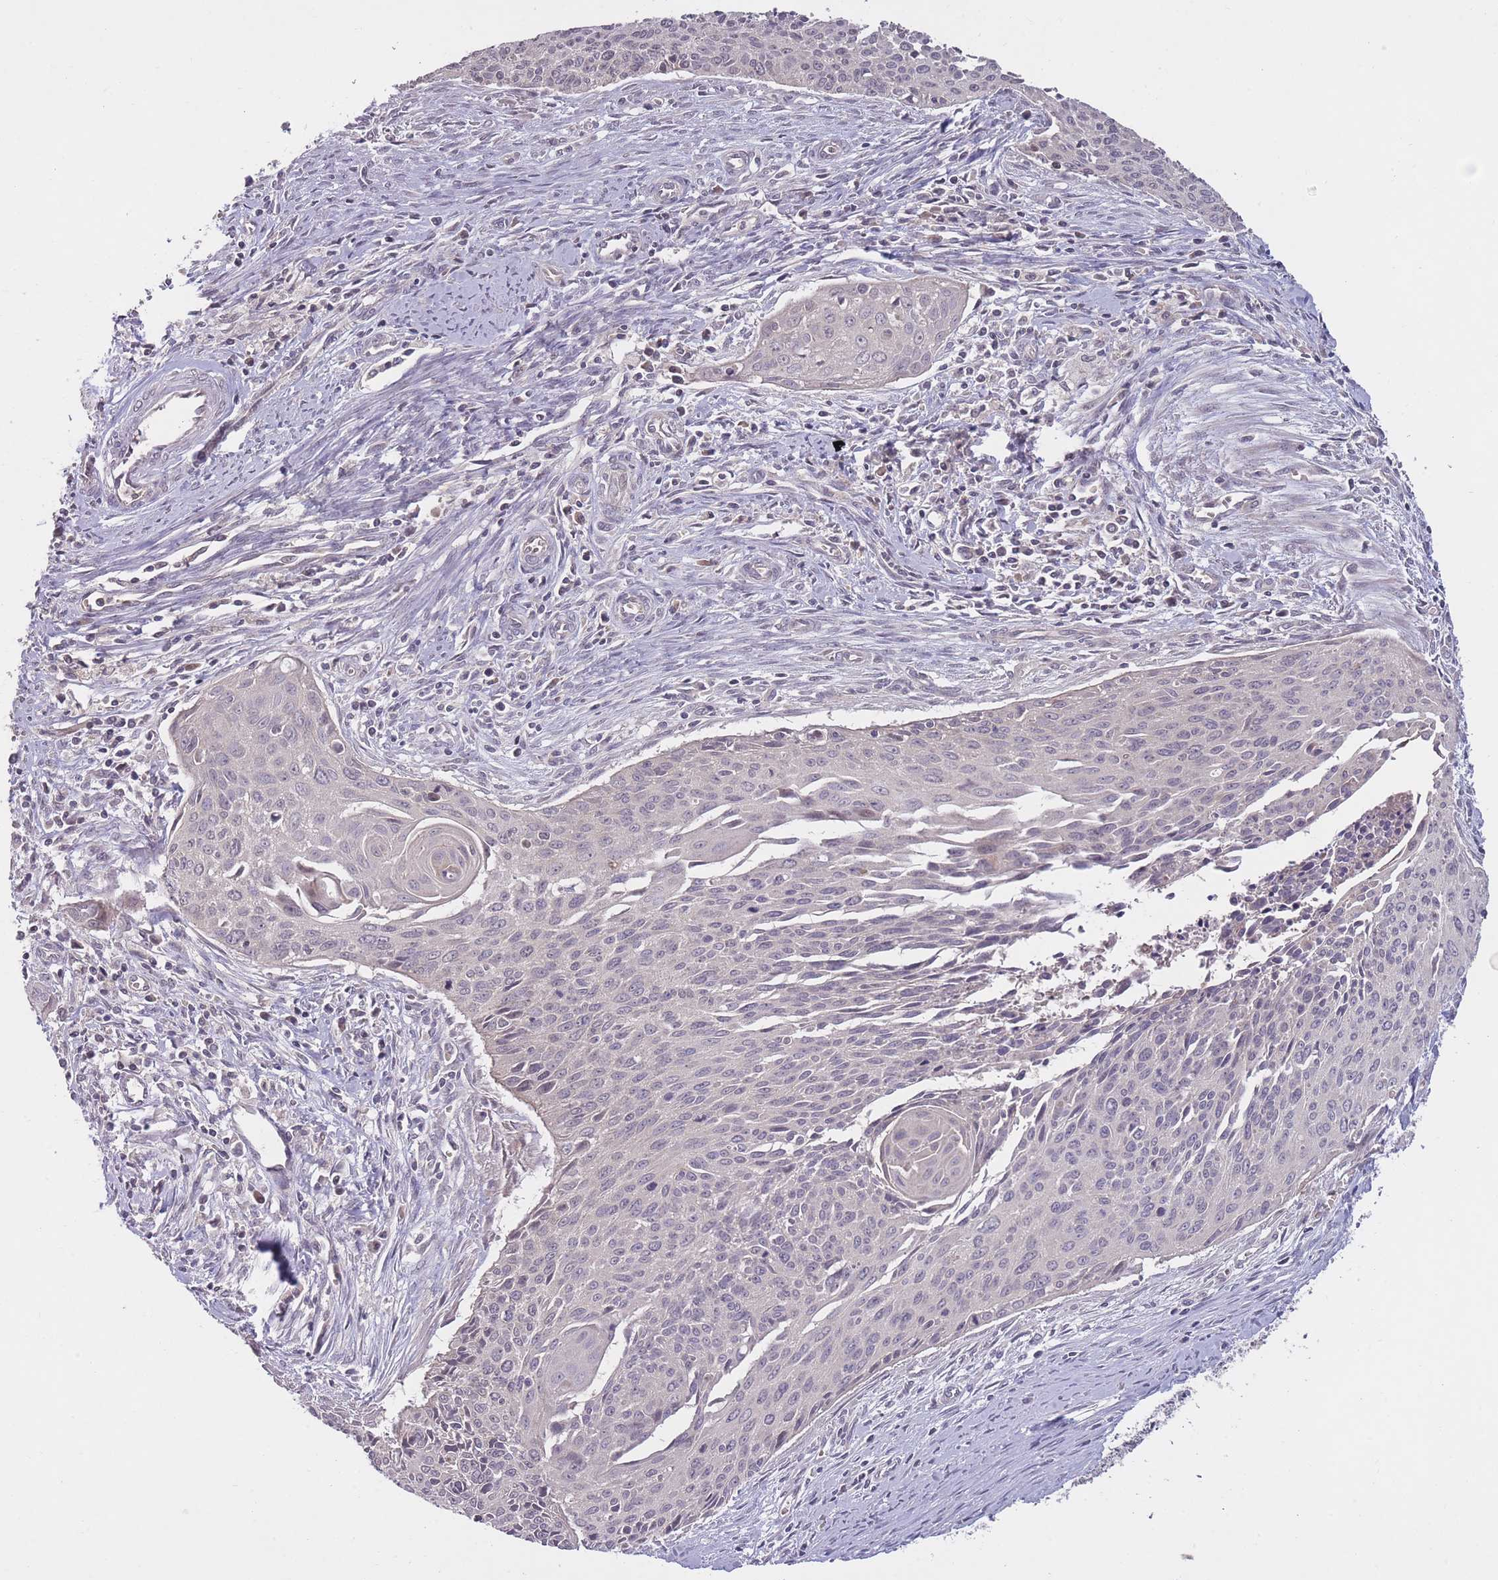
{"staining": {"intensity": "negative", "quantity": "none", "location": "none"}, "tissue": "cervical cancer", "cell_type": "Tumor cells", "image_type": "cancer", "snomed": [{"axis": "morphology", "description": "Squamous cell carcinoma, NOS"}, {"axis": "topography", "description": "Cervix"}], "caption": "IHC micrograph of neoplastic tissue: cervical cancer (squamous cell carcinoma) stained with DAB demonstrates no significant protein staining in tumor cells.", "gene": "ADCYAP1R1", "patient": {"sex": "female", "age": 55}}